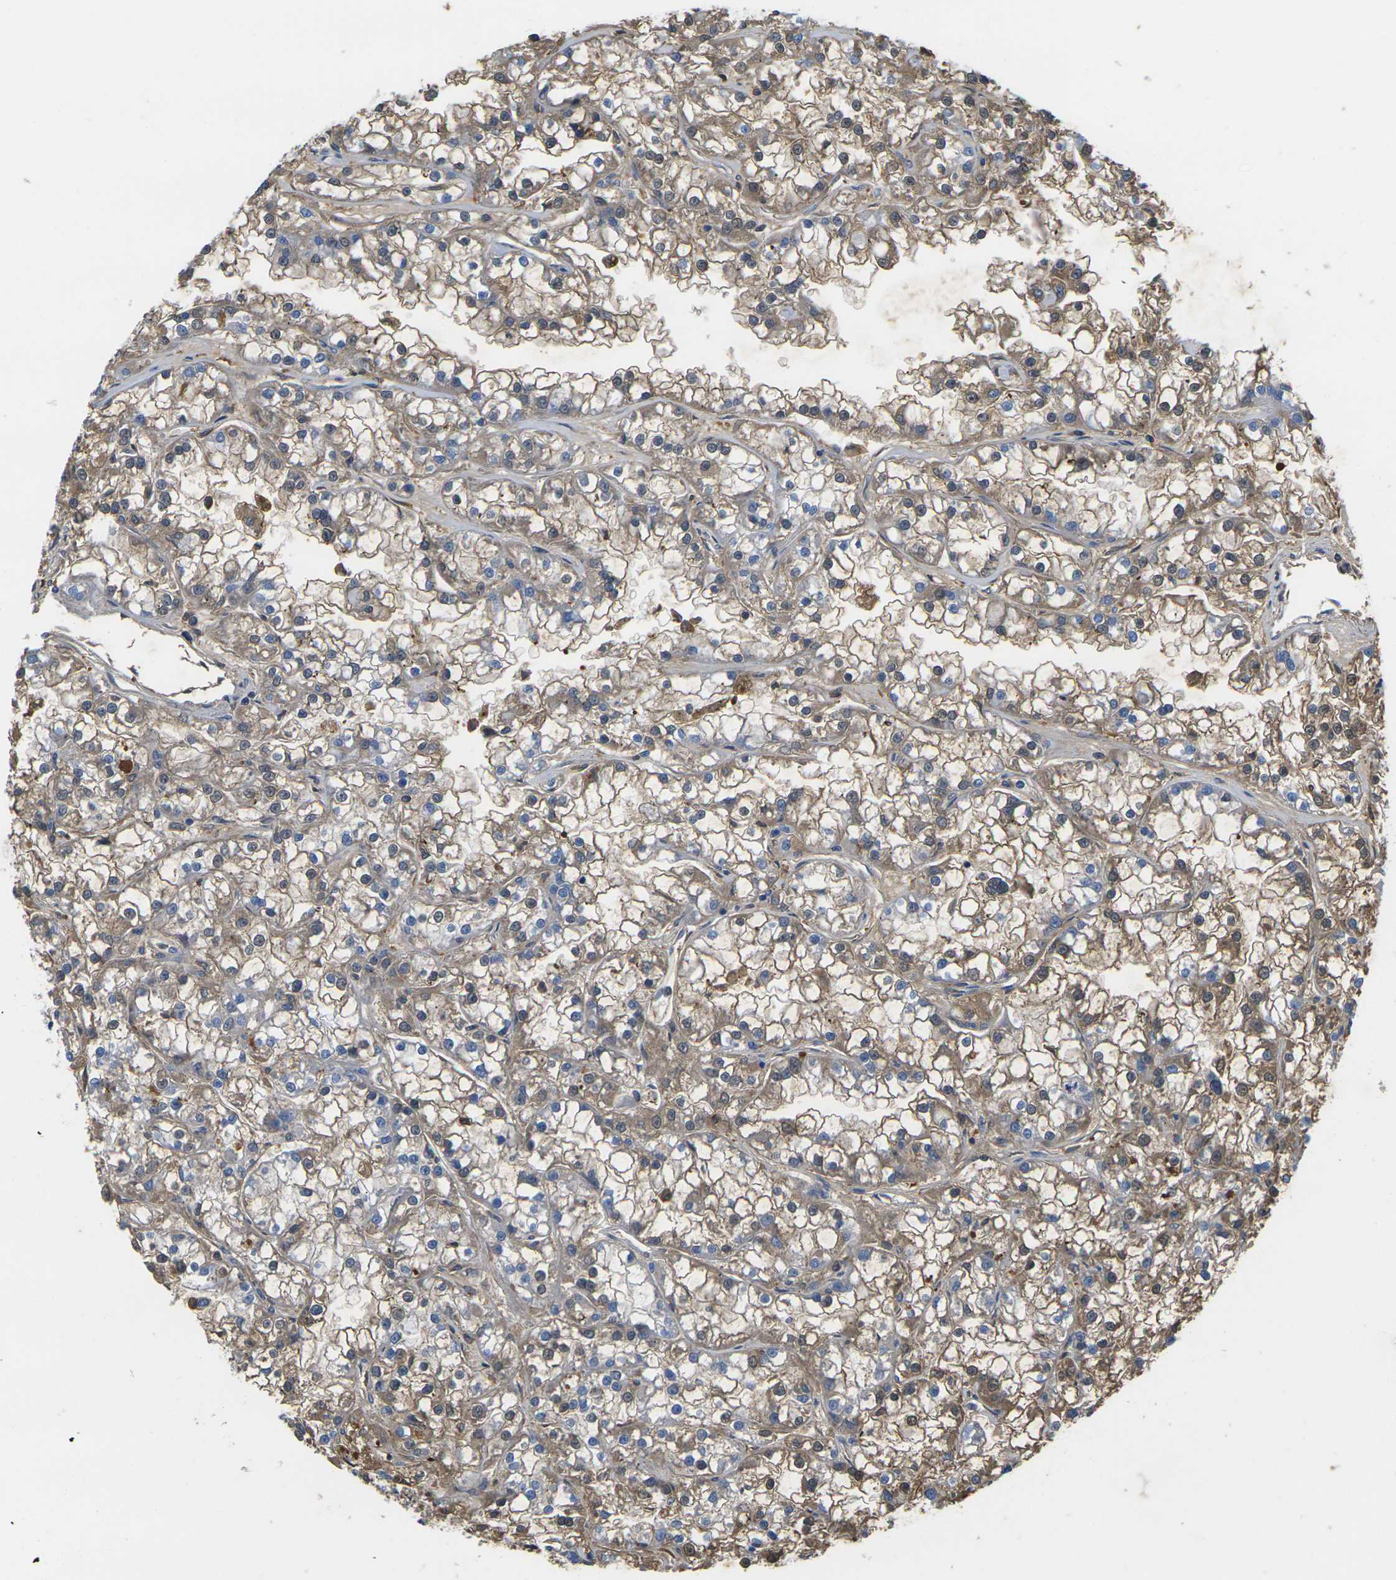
{"staining": {"intensity": "moderate", "quantity": ">75%", "location": "cytoplasmic/membranous"}, "tissue": "renal cancer", "cell_type": "Tumor cells", "image_type": "cancer", "snomed": [{"axis": "morphology", "description": "Adenocarcinoma, NOS"}, {"axis": "topography", "description": "Kidney"}], "caption": "A micrograph of renal cancer stained for a protein shows moderate cytoplasmic/membranous brown staining in tumor cells.", "gene": "GREM2", "patient": {"sex": "female", "age": 52}}